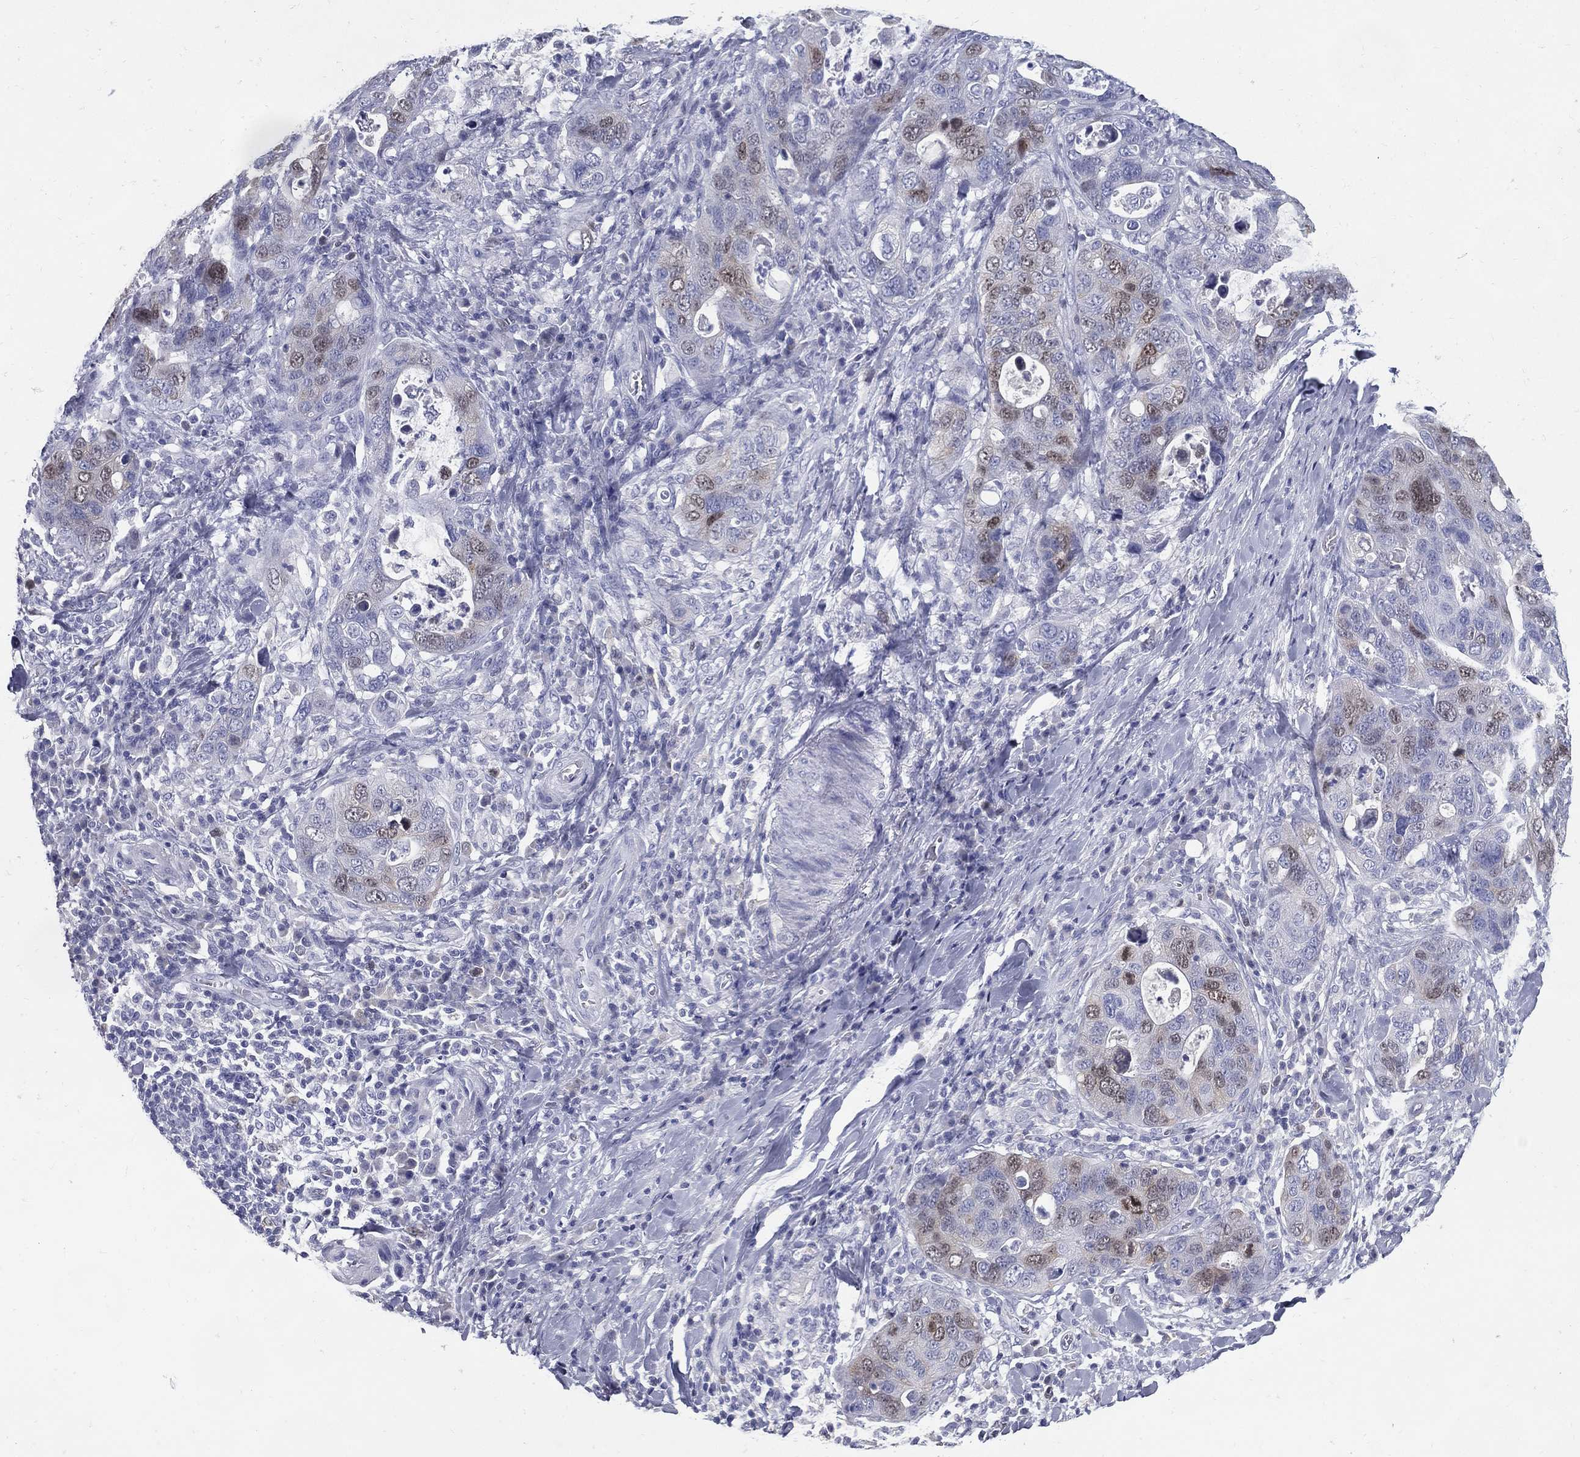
{"staining": {"intensity": "moderate", "quantity": "<25%", "location": "nuclear"}, "tissue": "stomach cancer", "cell_type": "Tumor cells", "image_type": "cancer", "snomed": [{"axis": "morphology", "description": "Adenocarcinoma, NOS"}, {"axis": "topography", "description": "Stomach"}], "caption": "Human stomach cancer stained with a protein marker demonstrates moderate staining in tumor cells.", "gene": "KIF2C", "patient": {"sex": "male", "age": 54}}